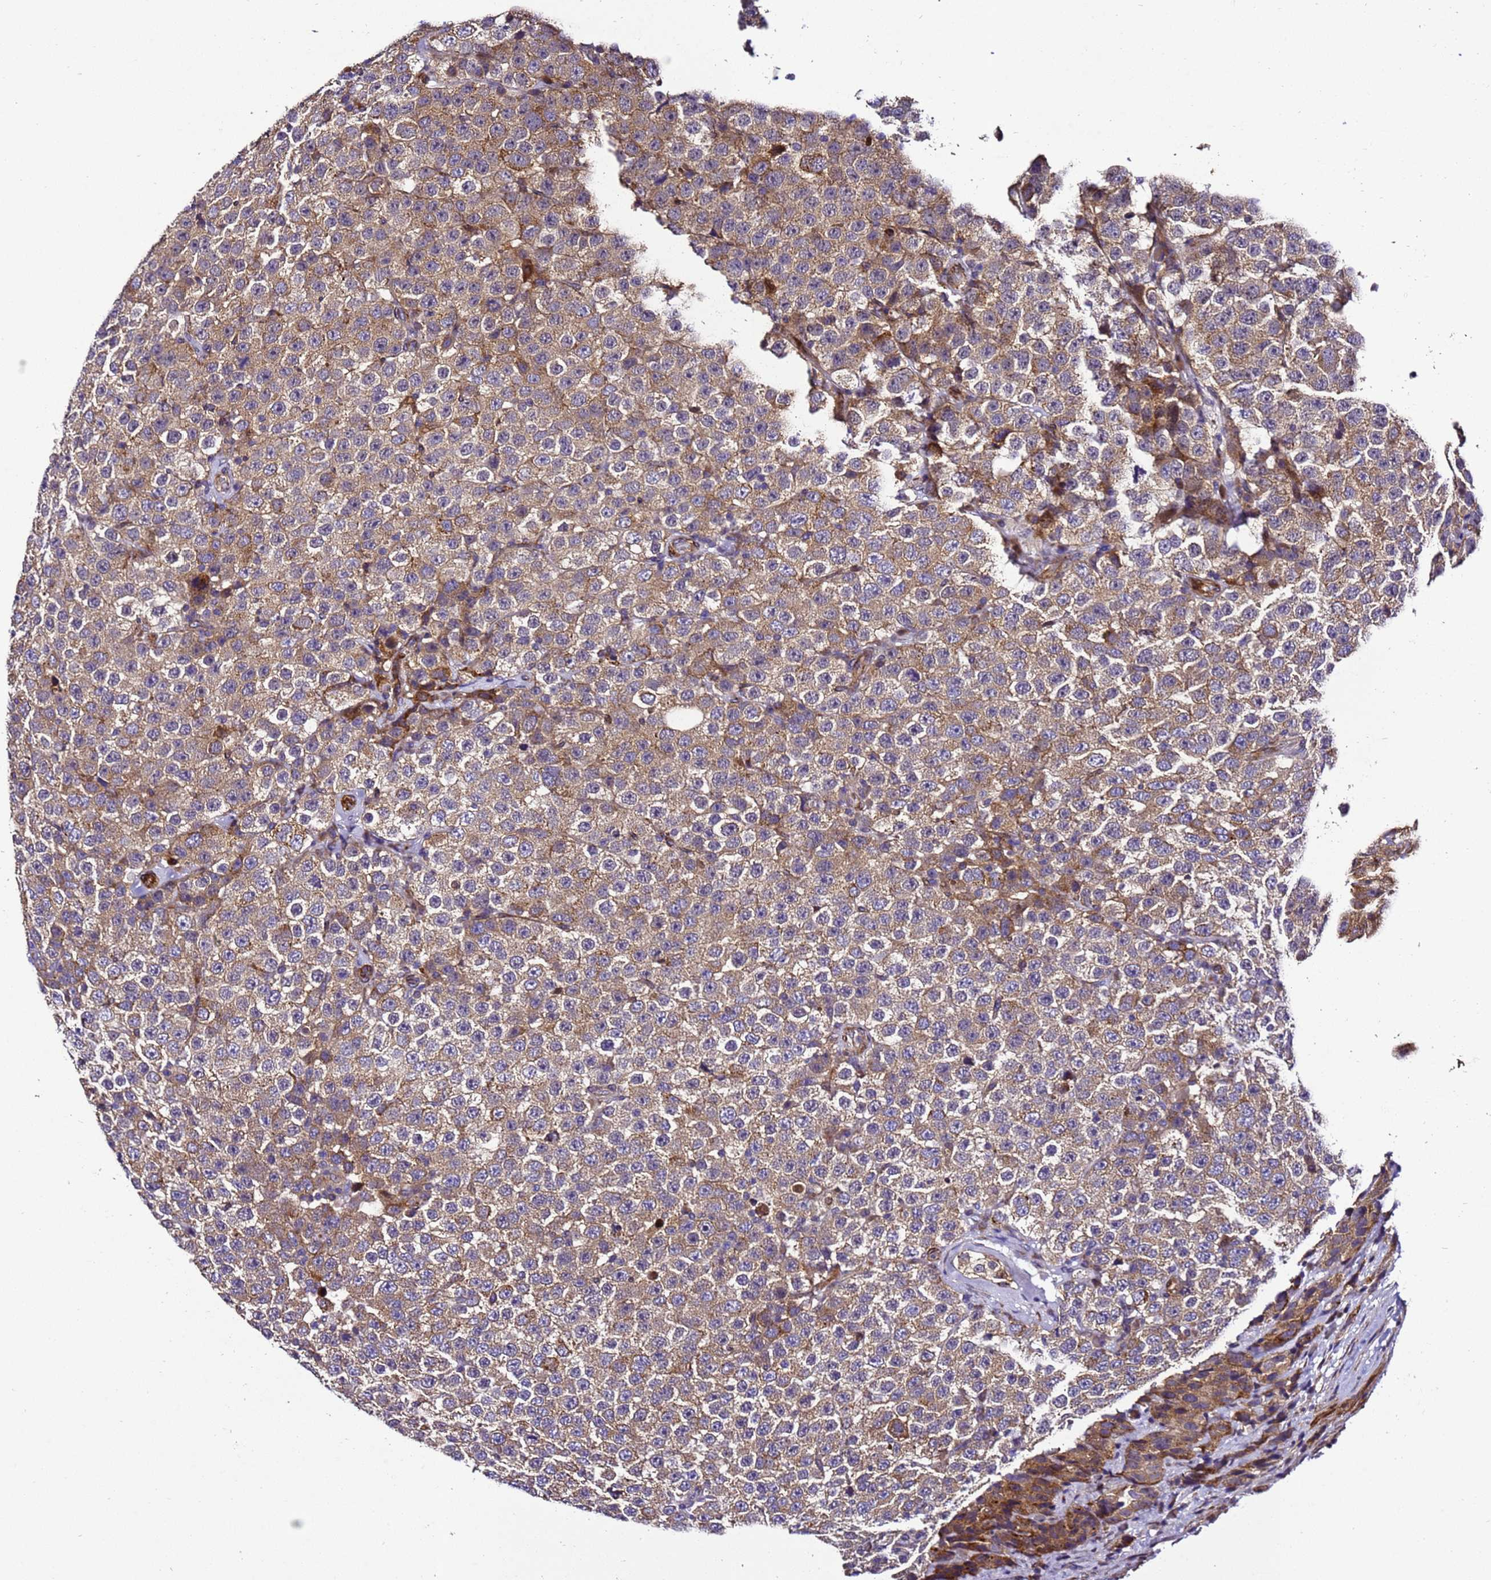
{"staining": {"intensity": "moderate", "quantity": ">75%", "location": "cytoplasmic/membranous"}, "tissue": "testis cancer", "cell_type": "Tumor cells", "image_type": "cancer", "snomed": [{"axis": "morphology", "description": "Seminoma, NOS"}, {"axis": "topography", "description": "Testis"}], "caption": "Seminoma (testis) tissue reveals moderate cytoplasmic/membranous positivity in about >75% of tumor cells Nuclei are stained in blue.", "gene": "ZNF417", "patient": {"sex": "male", "age": 28}}